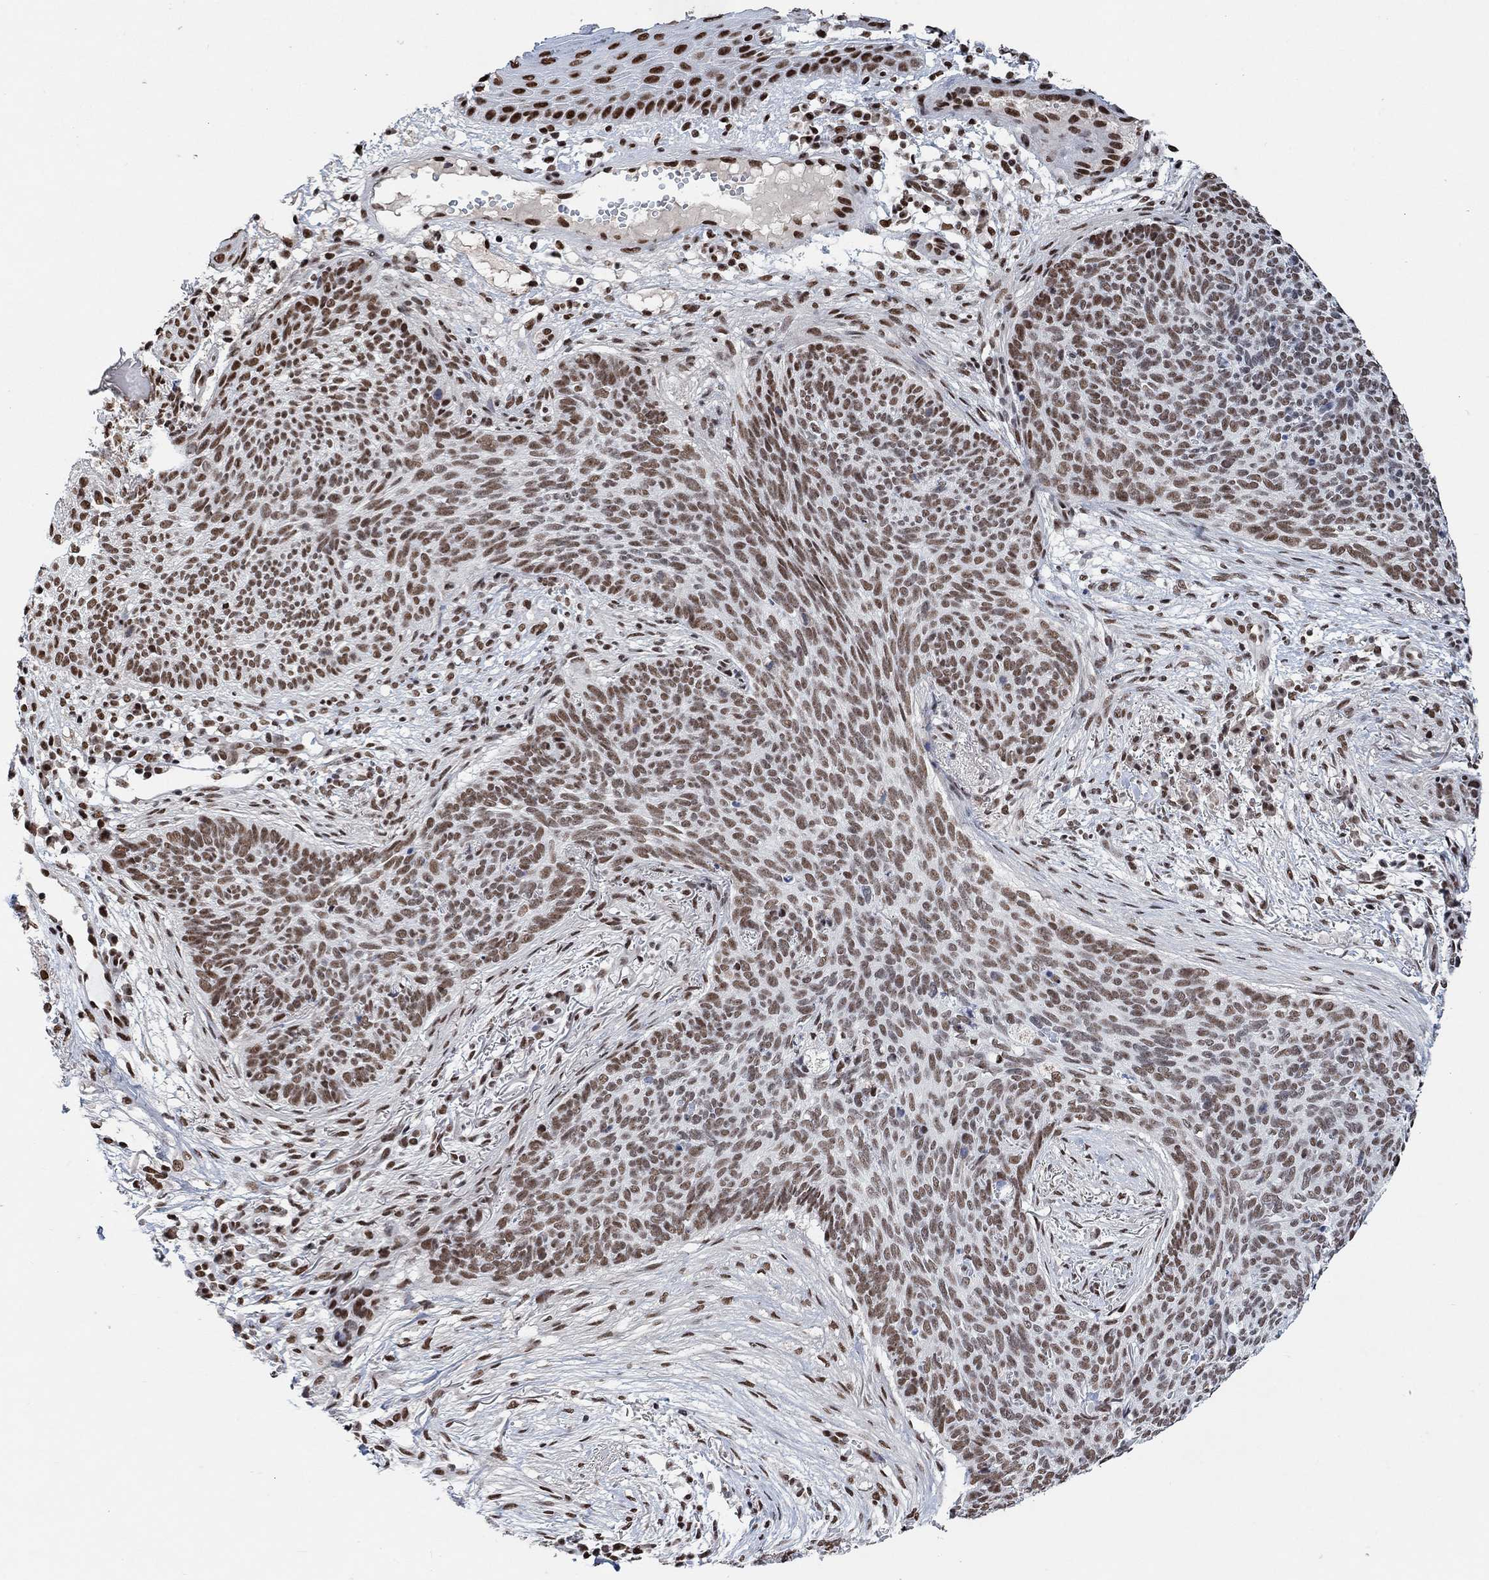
{"staining": {"intensity": "moderate", "quantity": ">75%", "location": "nuclear"}, "tissue": "skin cancer", "cell_type": "Tumor cells", "image_type": "cancer", "snomed": [{"axis": "morphology", "description": "Basal cell carcinoma"}, {"axis": "topography", "description": "Skin"}], "caption": "Human skin basal cell carcinoma stained with a brown dye shows moderate nuclear positive expression in approximately >75% of tumor cells.", "gene": "USP39", "patient": {"sex": "male", "age": 64}}